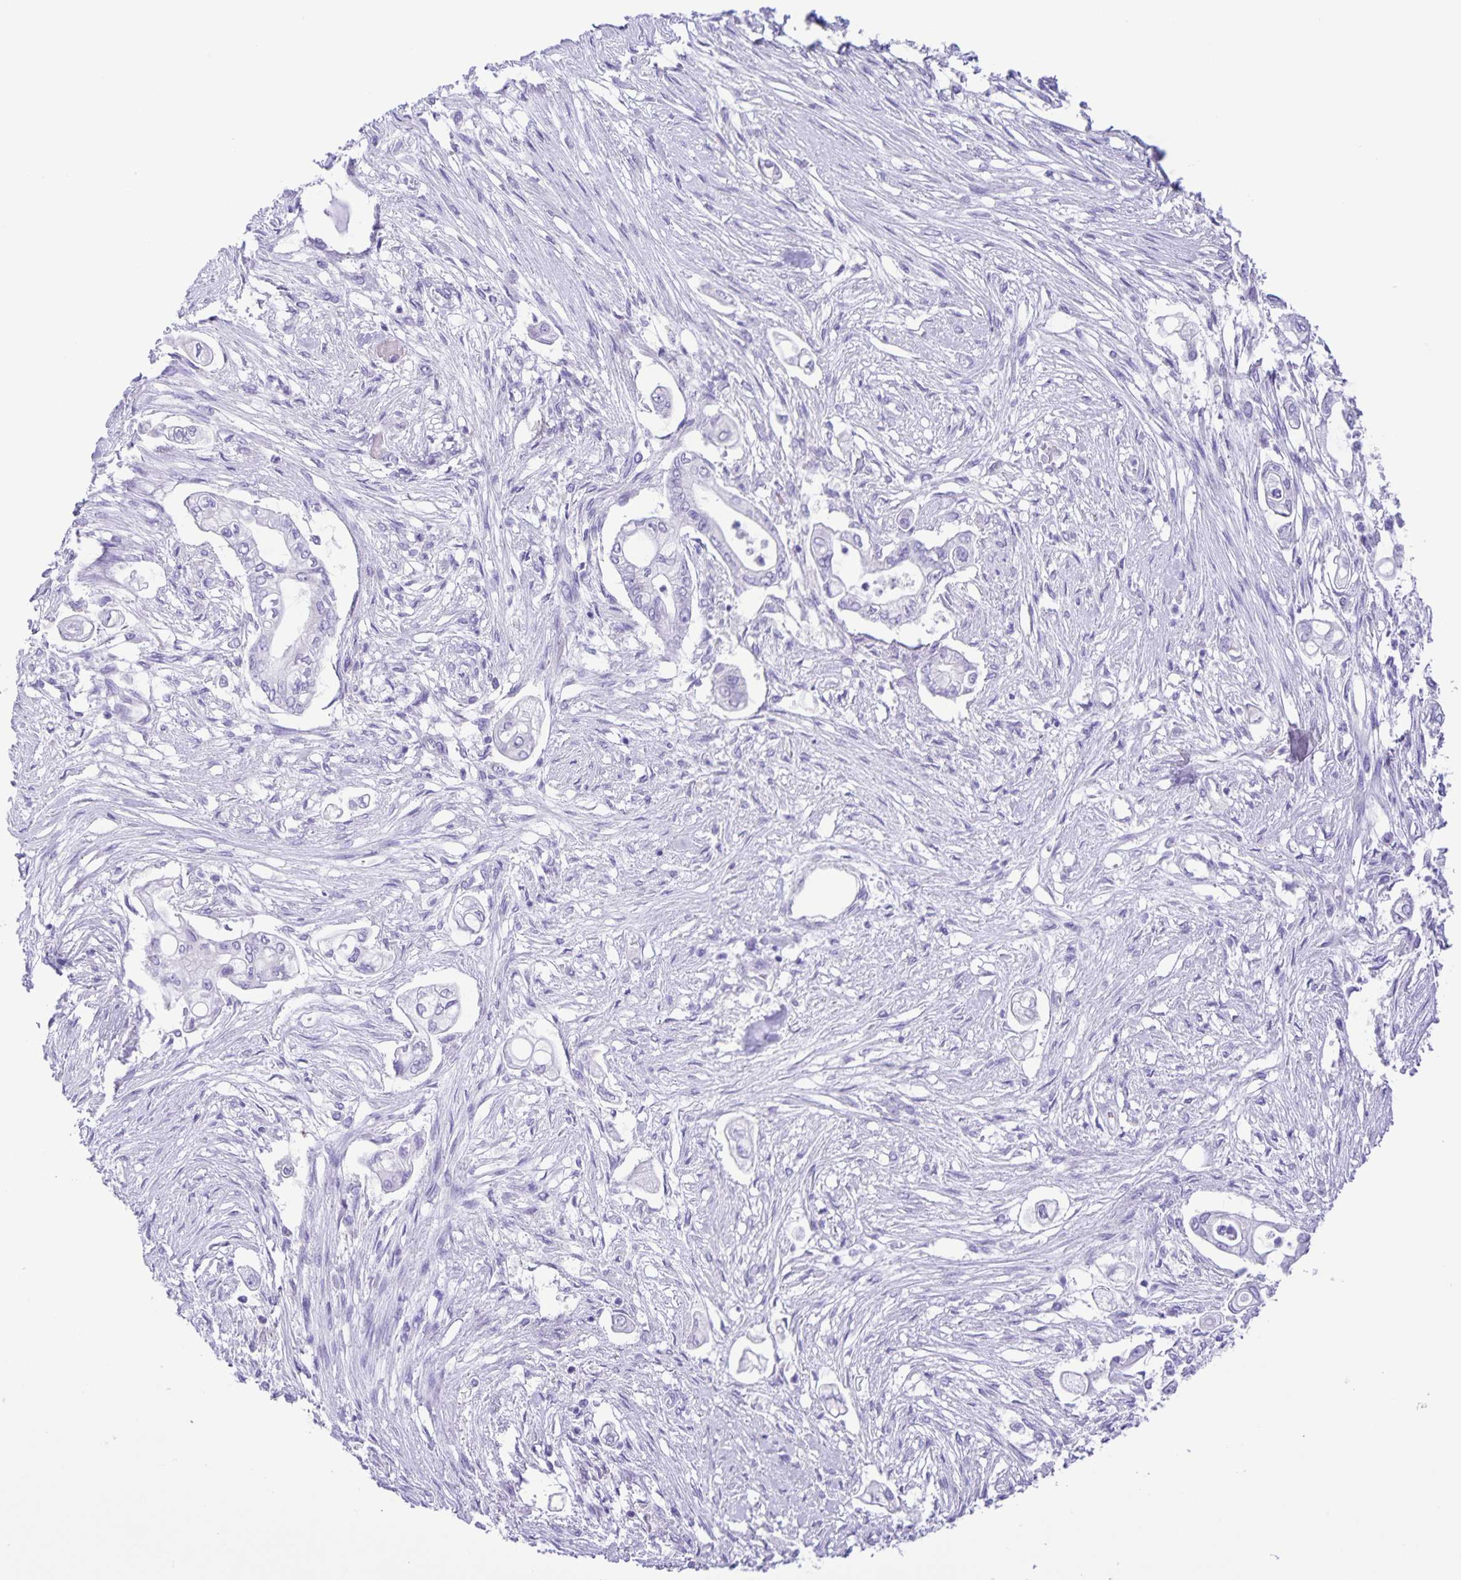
{"staining": {"intensity": "negative", "quantity": "none", "location": "none"}, "tissue": "pancreatic cancer", "cell_type": "Tumor cells", "image_type": "cancer", "snomed": [{"axis": "morphology", "description": "Adenocarcinoma, NOS"}, {"axis": "topography", "description": "Pancreas"}], "caption": "Tumor cells show no significant protein positivity in adenocarcinoma (pancreatic).", "gene": "CAPSL", "patient": {"sex": "female", "age": 69}}